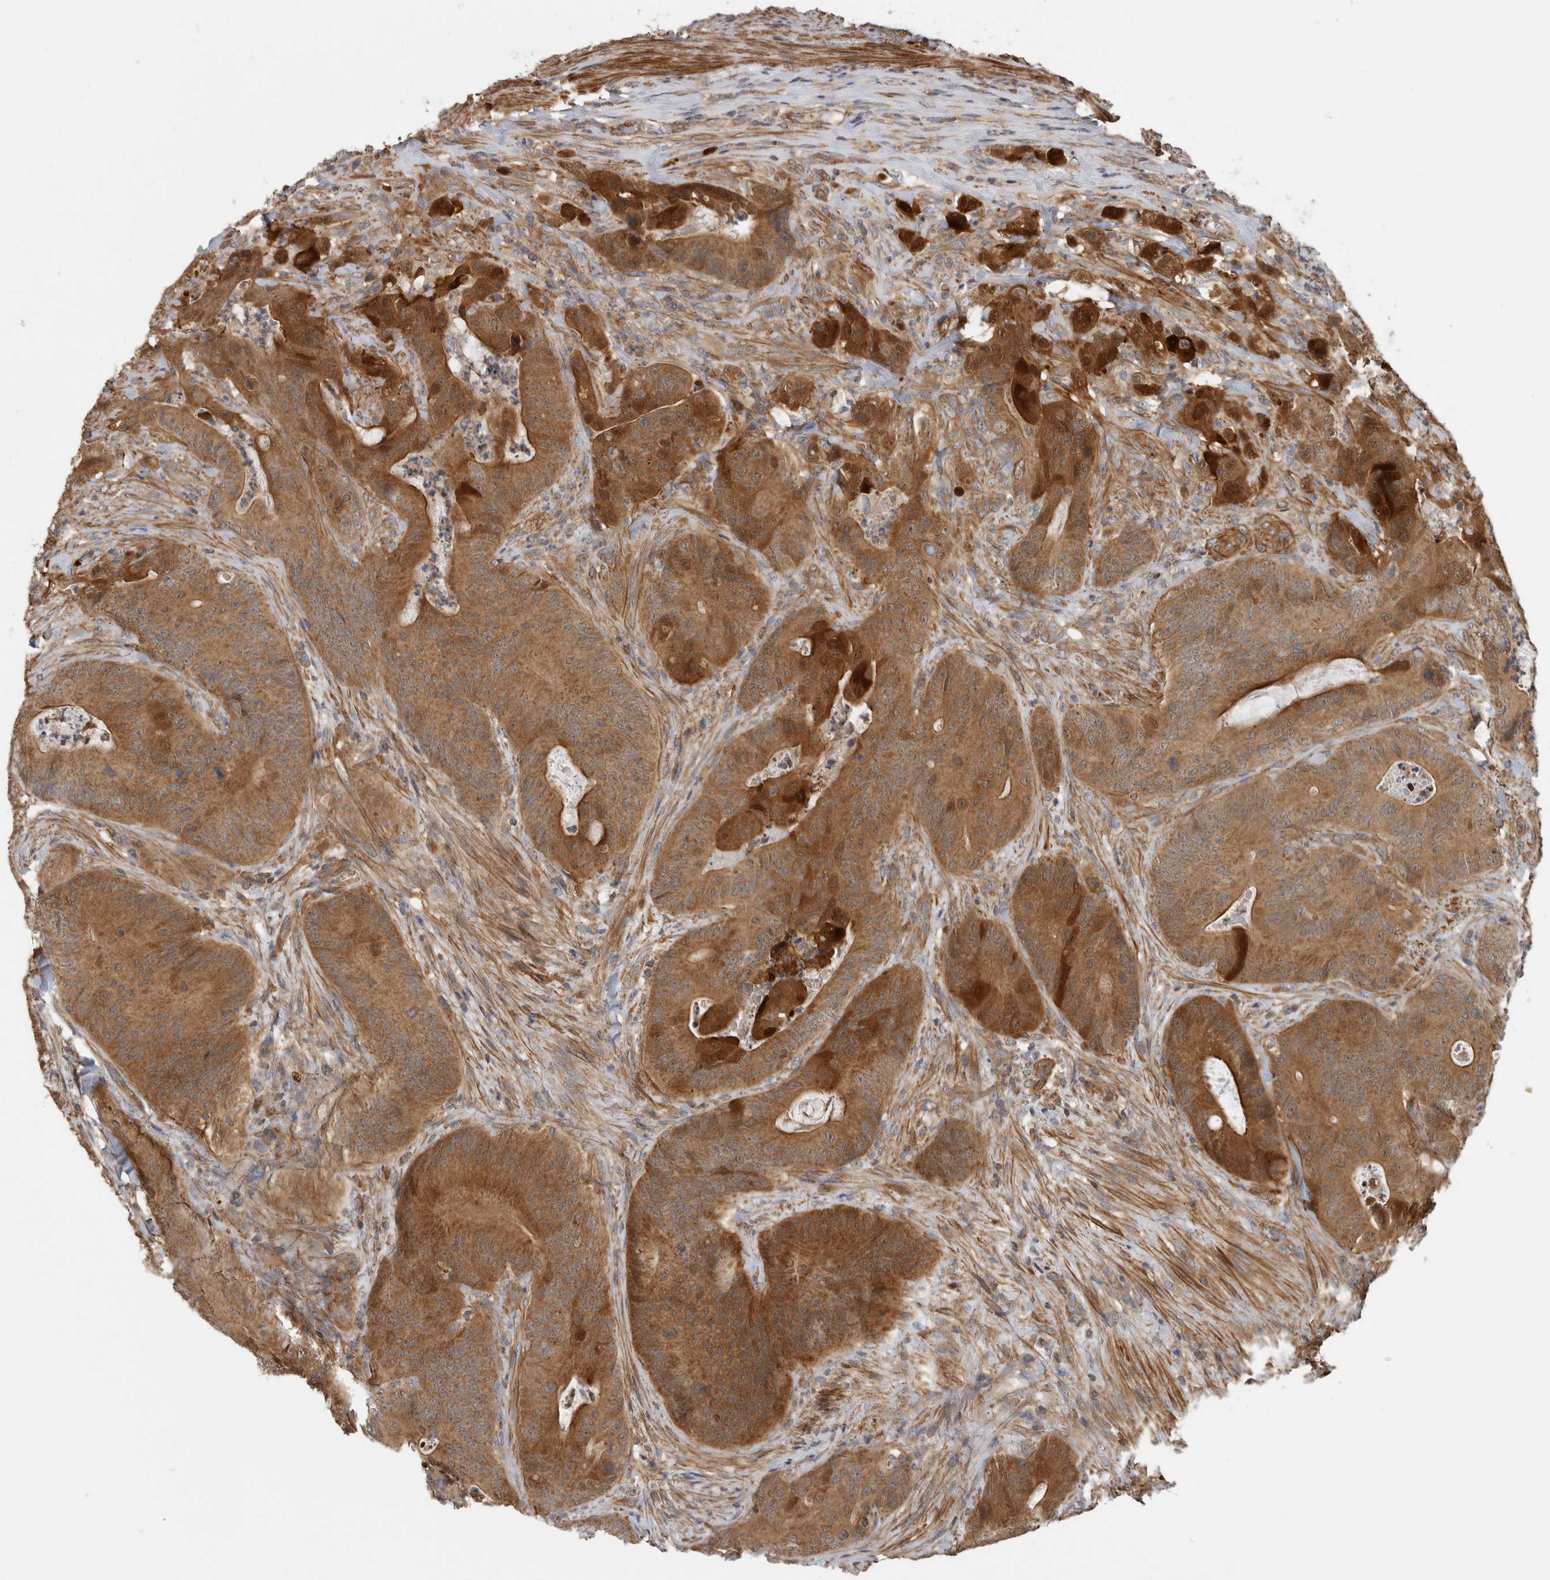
{"staining": {"intensity": "moderate", "quantity": ">75%", "location": "cytoplasmic/membranous"}, "tissue": "colorectal cancer", "cell_type": "Tumor cells", "image_type": "cancer", "snomed": [{"axis": "morphology", "description": "Normal tissue, NOS"}, {"axis": "topography", "description": "Colon"}], "caption": "A photomicrograph showing moderate cytoplasmic/membranous expression in about >75% of tumor cells in colorectal cancer, as visualized by brown immunohistochemical staining.", "gene": "SFXN2", "patient": {"sex": "female", "age": 82}}